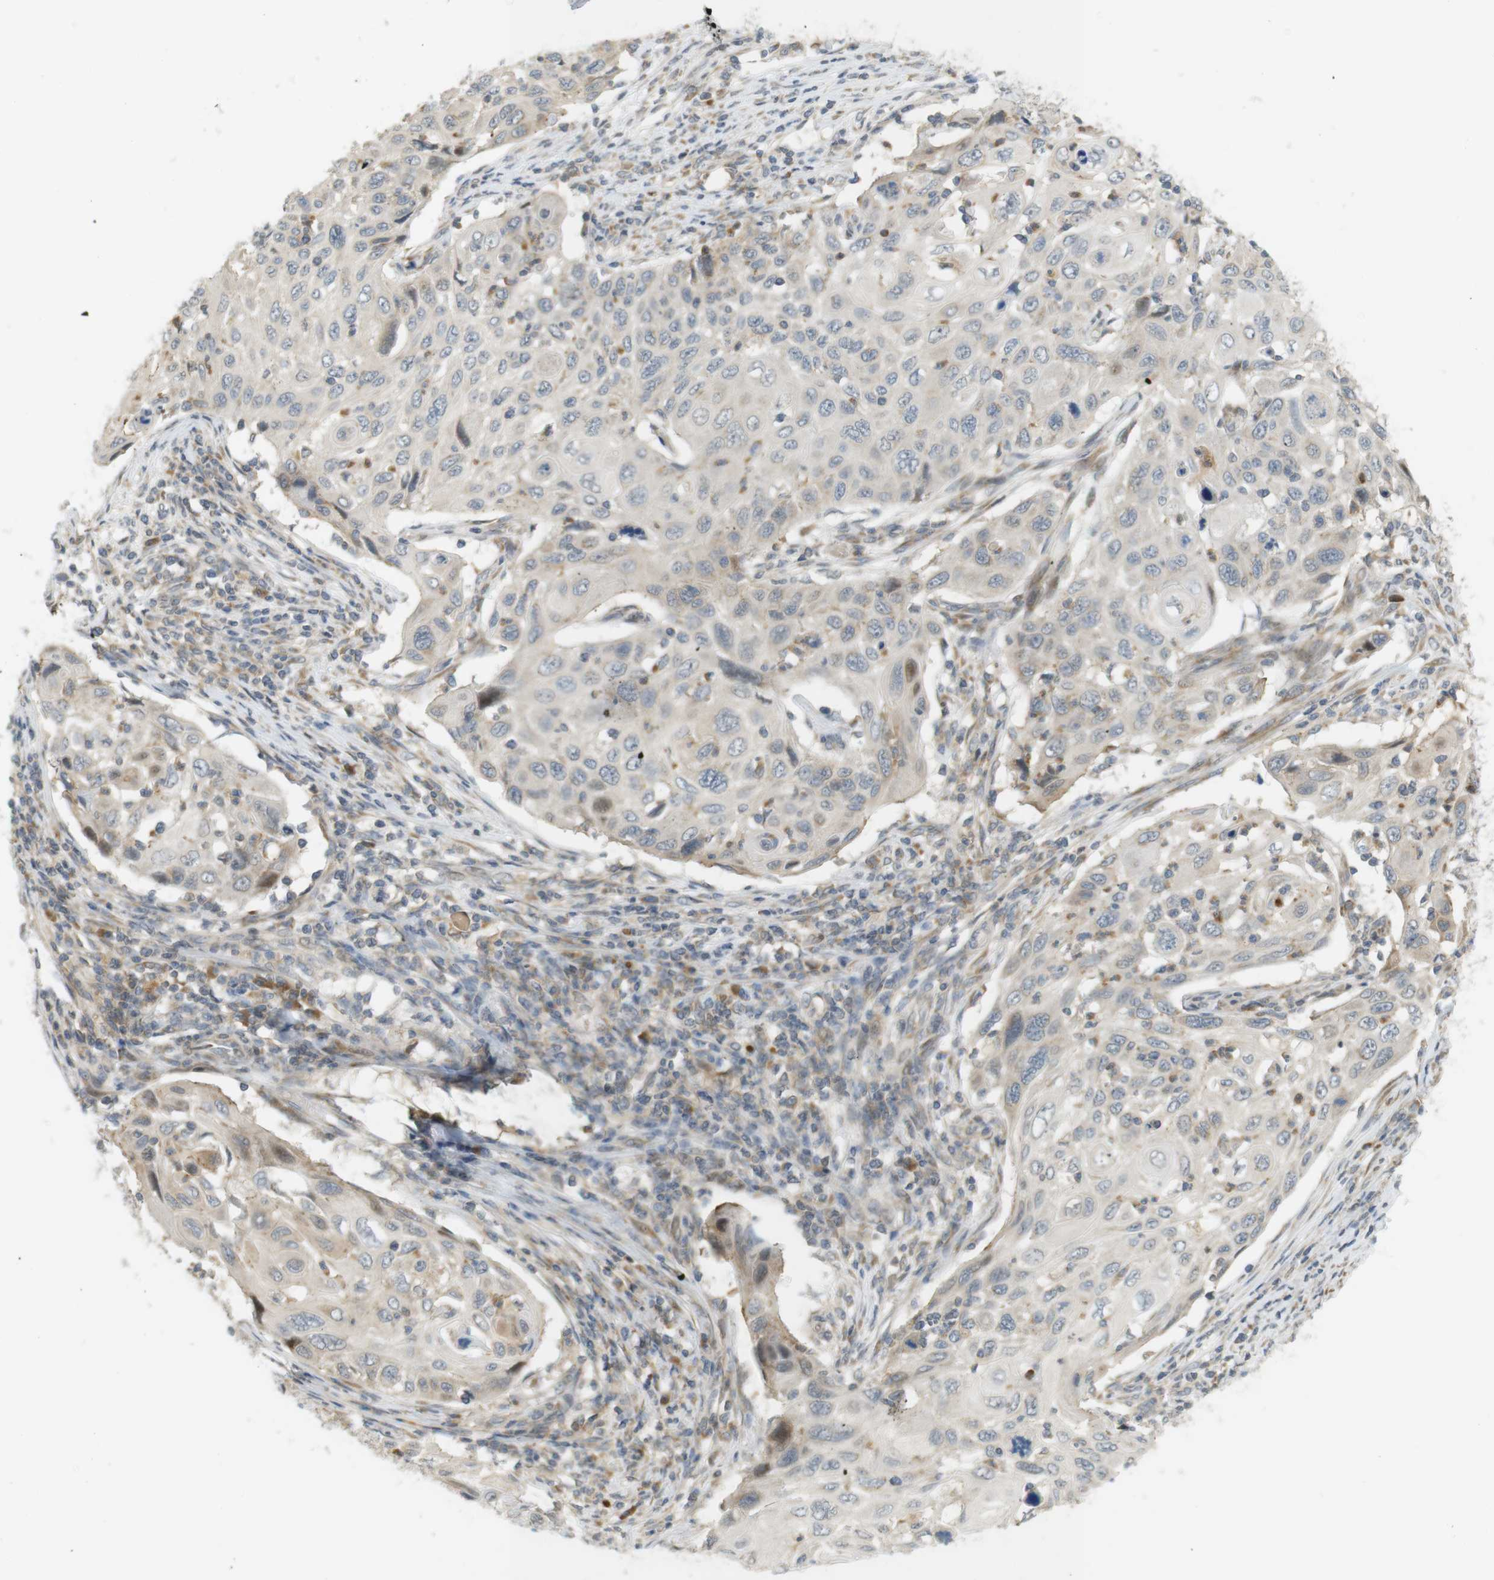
{"staining": {"intensity": "negative", "quantity": "none", "location": "none"}, "tissue": "cervical cancer", "cell_type": "Tumor cells", "image_type": "cancer", "snomed": [{"axis": "morphology", "description": "Squamous cell carcinoma, NOS"}, {"axis": "topography", "description": "Cervix"}], "caption": "The photomicrograph shows no staining of tumor cells in cervical squamous cell carcinoma.", "gene": "CLRN3", "patient": {"sex": "female", "age": 70}}